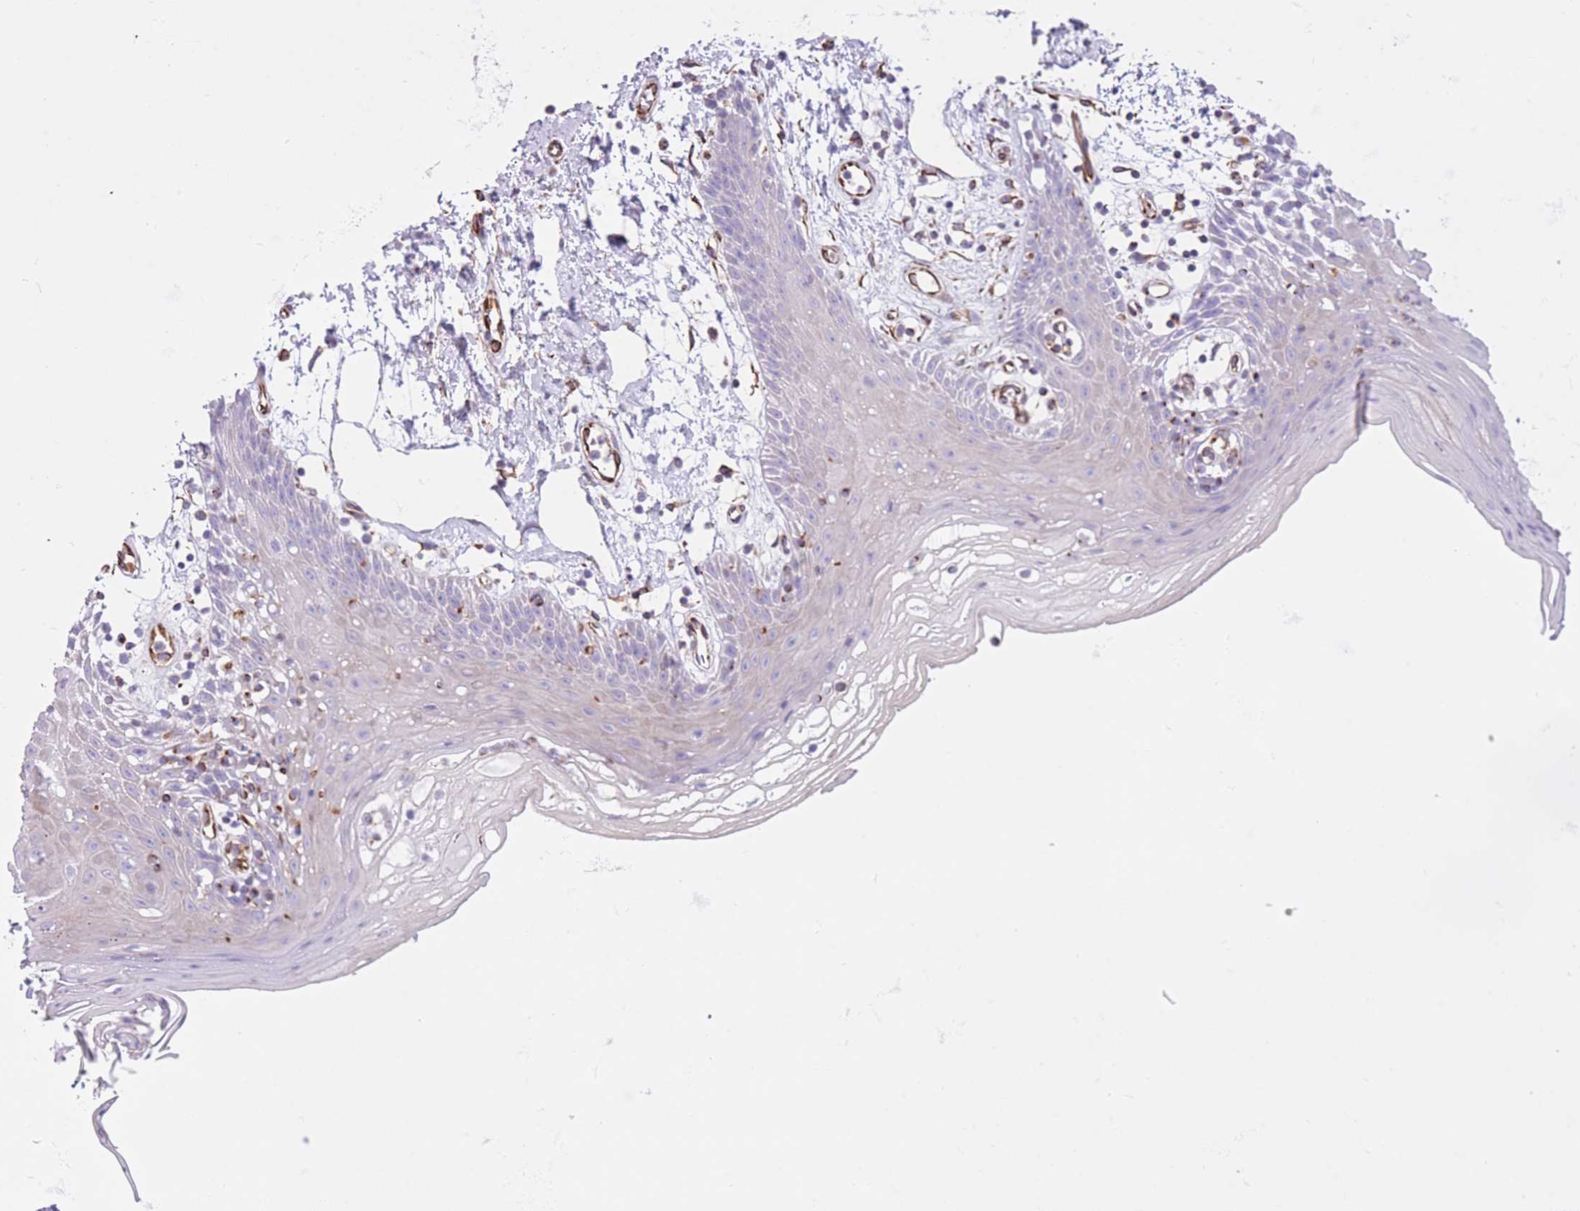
{"staining": {"intensity": "negative", "quantity": "none", "location": "none"}, "tissue": "oral mucosa", "cell_type": "Squamous epithelial cells", "image_type": "normal", "snomed": [{"axis": "morphology", "description": "Normal tissue, NOS"}, {"axis": "topography", "description": "Oral tissue"}, {"axis": "topography", "description": "Tounge, NOS"}], "caption": "A high-resolution photomicrograph shows IHC staining of normal oral mucosa, which reveals no significant expression in squamous epithelial cells. Brightfield microscopy of immunohistochemistry (IHC) stained with DAB (3,3'-diaminobenzidine) (brown) and hematoxylin (blue), captured at high magnification.", "gene": "ATP5MF", "patient": {"sex": "female", "age": 59}}